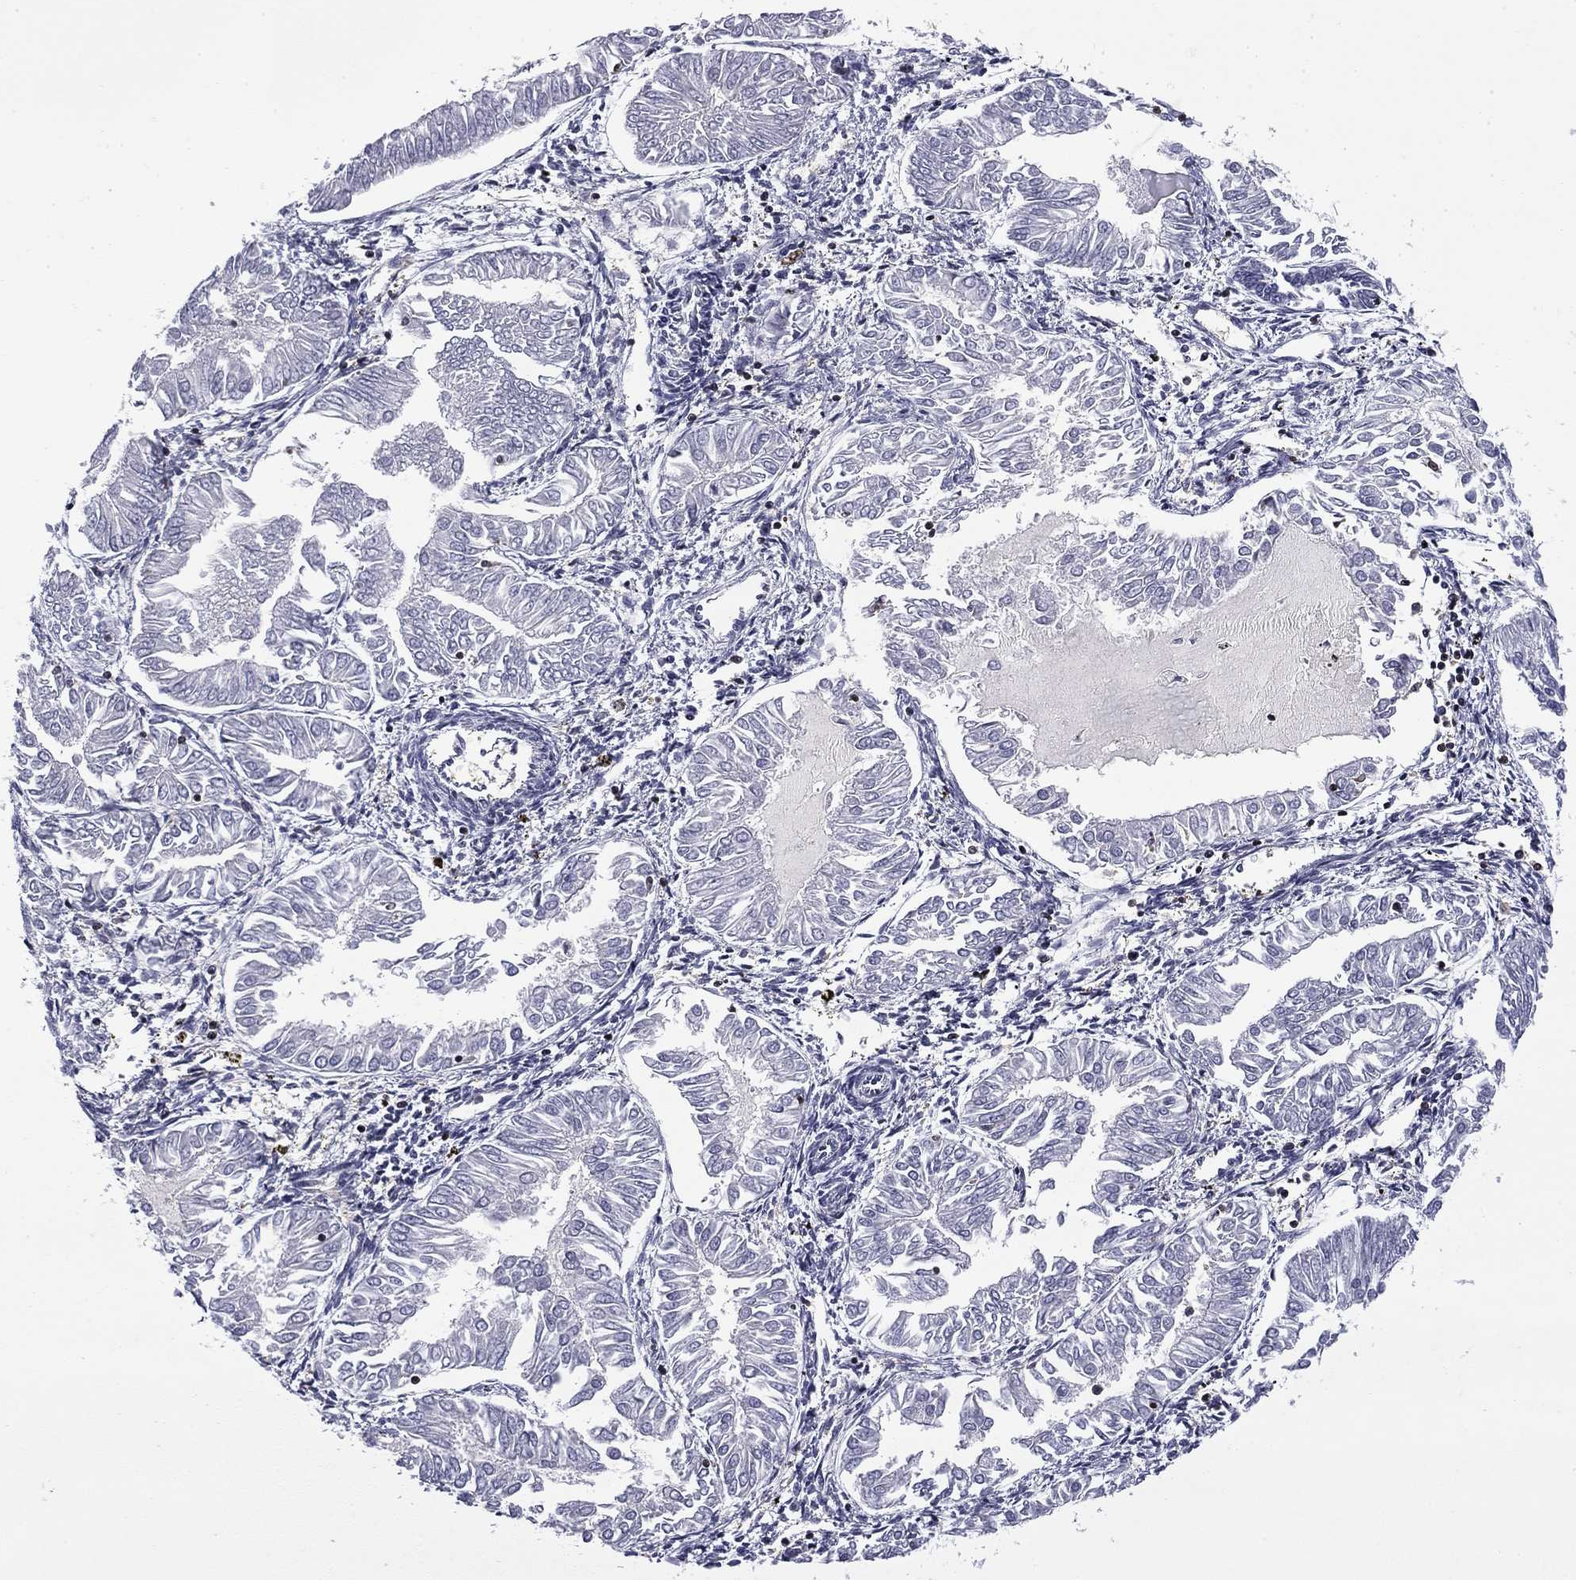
{"staining": {"intensity": "negative", "quantity": "none", "location": "none"}, "tissue": "endometrial cancer", "cell_type": "Tumor cells", "image_type": "cancer", "snomed": [{"axis": "morphology", "description": "Adenocarcinoma, NOS"}, {"axis": "topography", "description": "Endometrium"}], "caption": "Tumor cells show no significant expression in endometrial cancer (adenocarcinoma).", "gene": "ARHGAP45", "patient": {"sex": "female", "age": 53}}